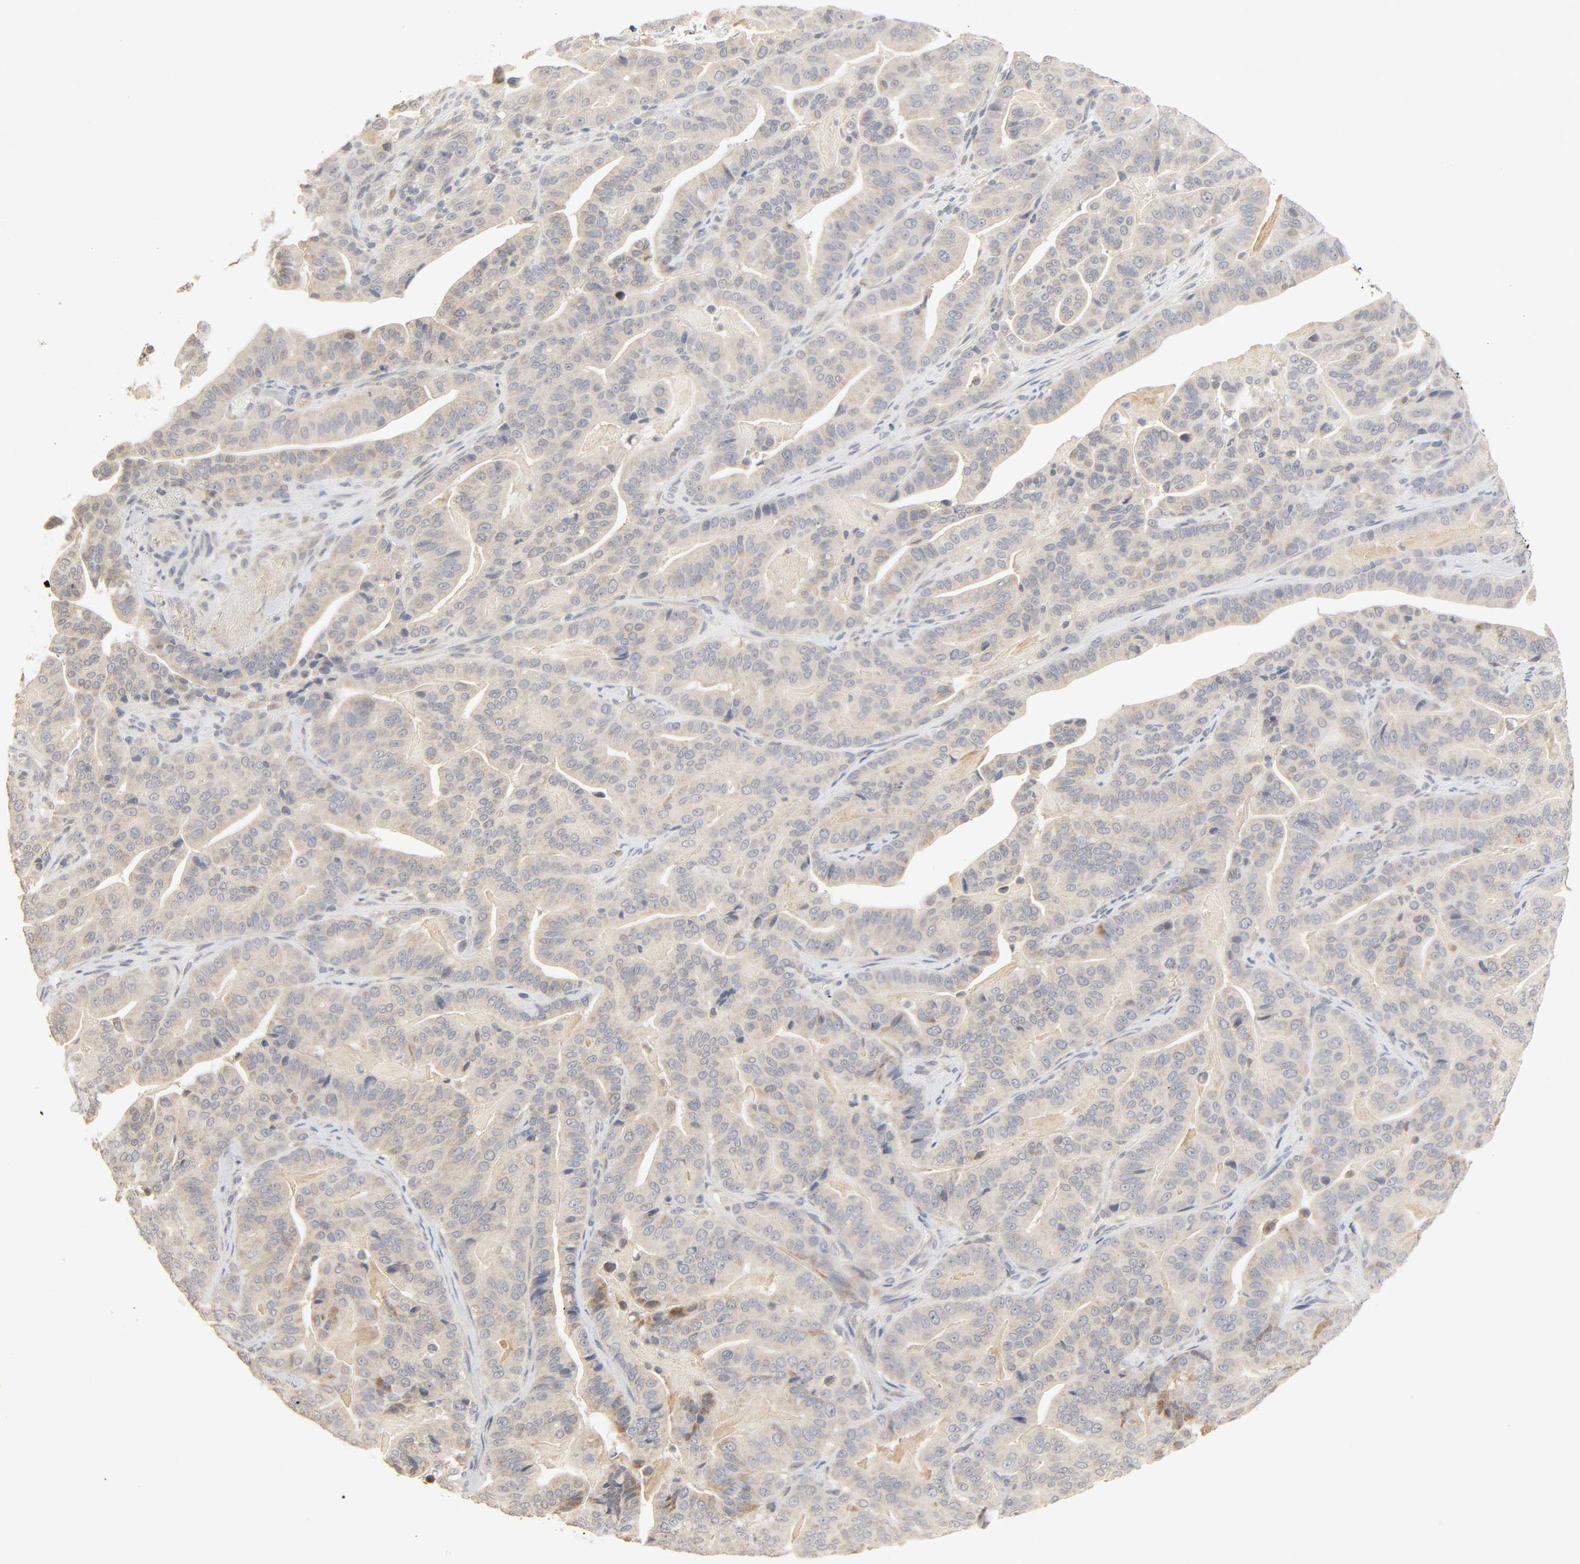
{"staining": {"intensity": "weak", "quantity": "<25%", "location": "cytoplasmic/membranous"}, "tissue": "pancreatic cancer", "cell_type": "Tumor cells", "image_type": "cancer", "snomed": [{"axis": "morphology", "description": "Adenocarcinoma, NOS"}, {"axis": "topography", "description": "Pancreas"}], "caption": "Pancreatic cancer (adenocarcinoma) stained for a protein using IHC reveals no staining tumor cells.", "gene": "CLEC4E", "patient": {"sex": "male", "age": 63}}